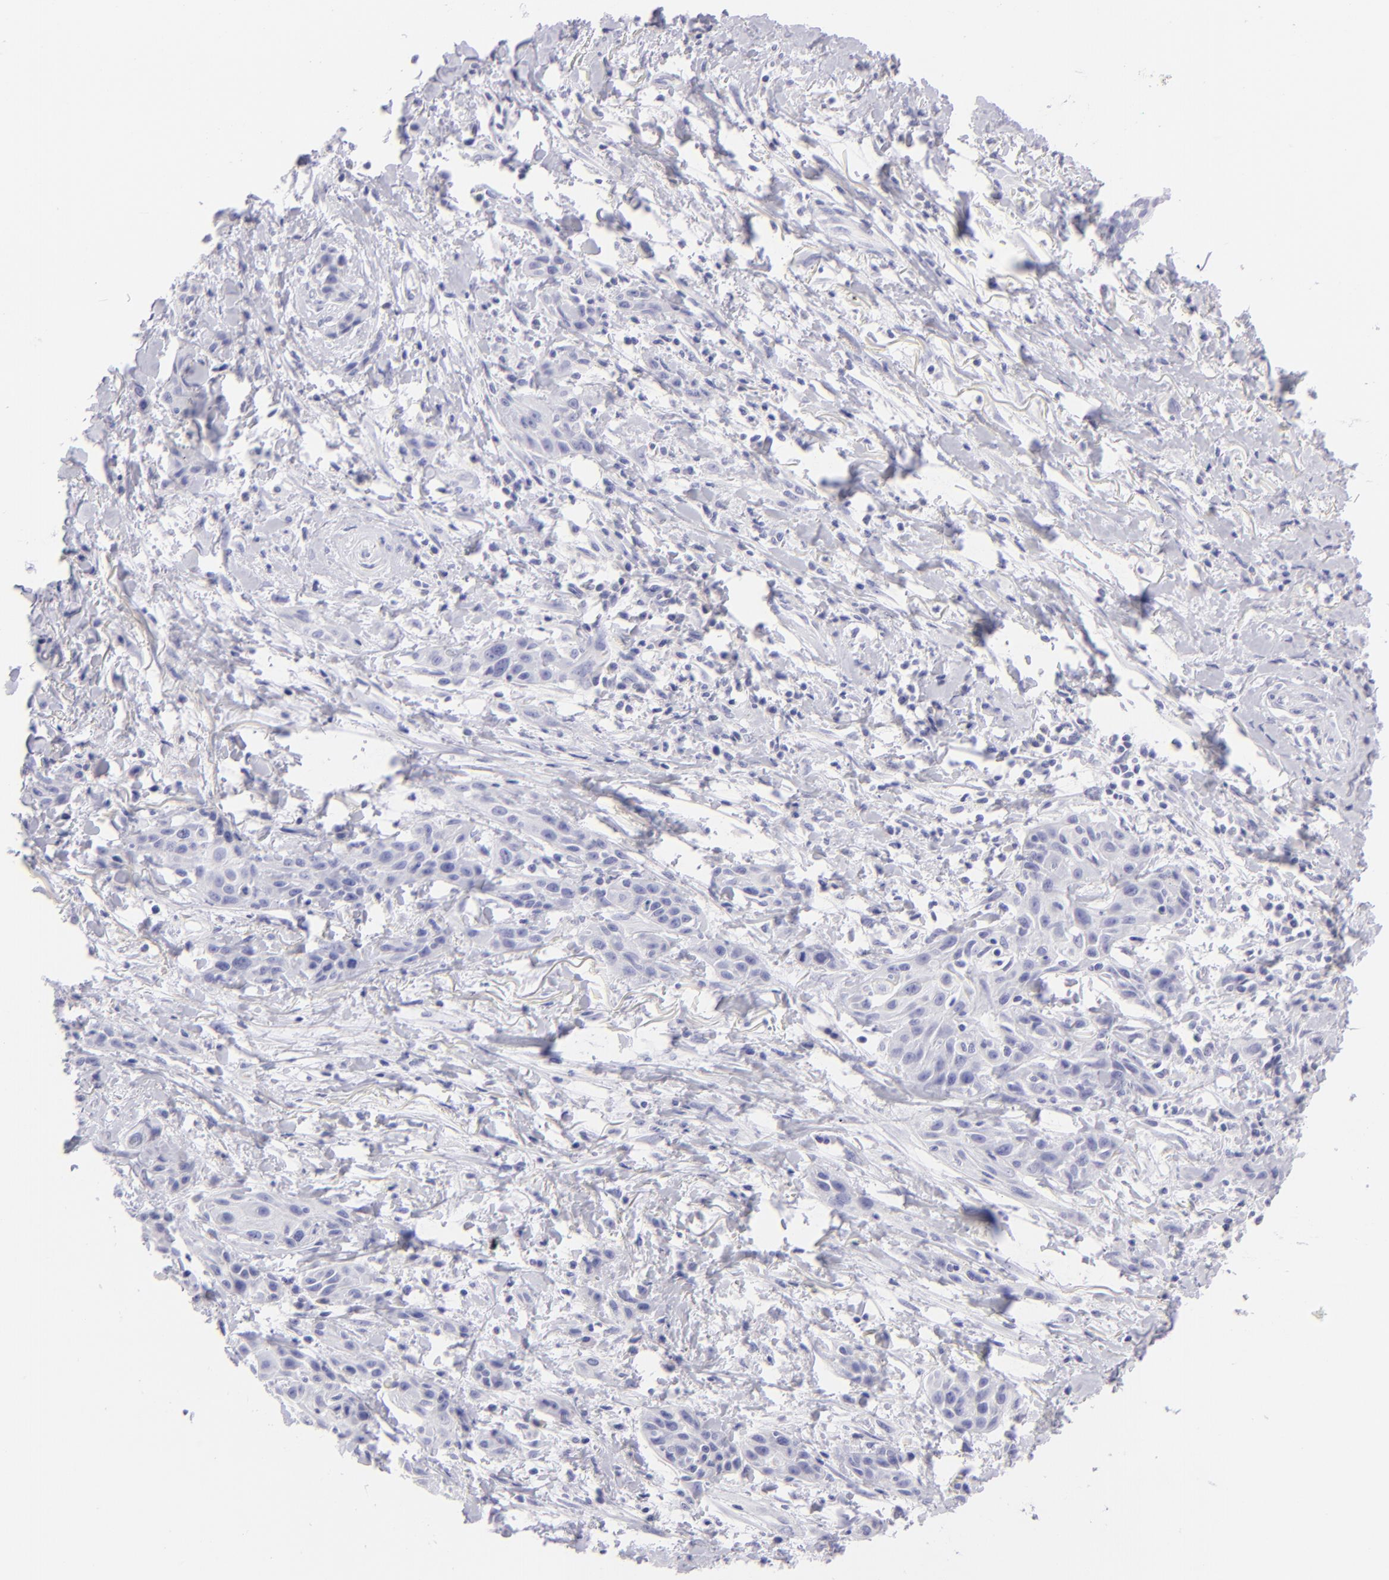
{"staining": {"intensity": "negative", "quantity": "none", "location": "none"}, "tissue": "skin cancer", "cell_type": "Tumor cells", "image_type": "cancer", "snomed": [{"axis": "morphology", "description": "Squamous cell carcinoma, NOS"}, {"axis": "topography", "description": "Skin"}, {"axis": "topography", "description": "Anal"}], "caption": "High magnification brightfield microscopy of skin squamous cell carcinoma stained with DAB (3,3'-diaminobenzidine) (brown) and counterstained with hematoxylin (blue): tumor cells show no significant staining. The staining was performed using DAB (3,3'-diaminobenzidine) to visualize the protein expression in brown, while the nuclei were stained in blue with hematoxylin (Magnification: 20x).", "gene": "SLC1A2", "patient": {"sex": "male", "age": 64}}